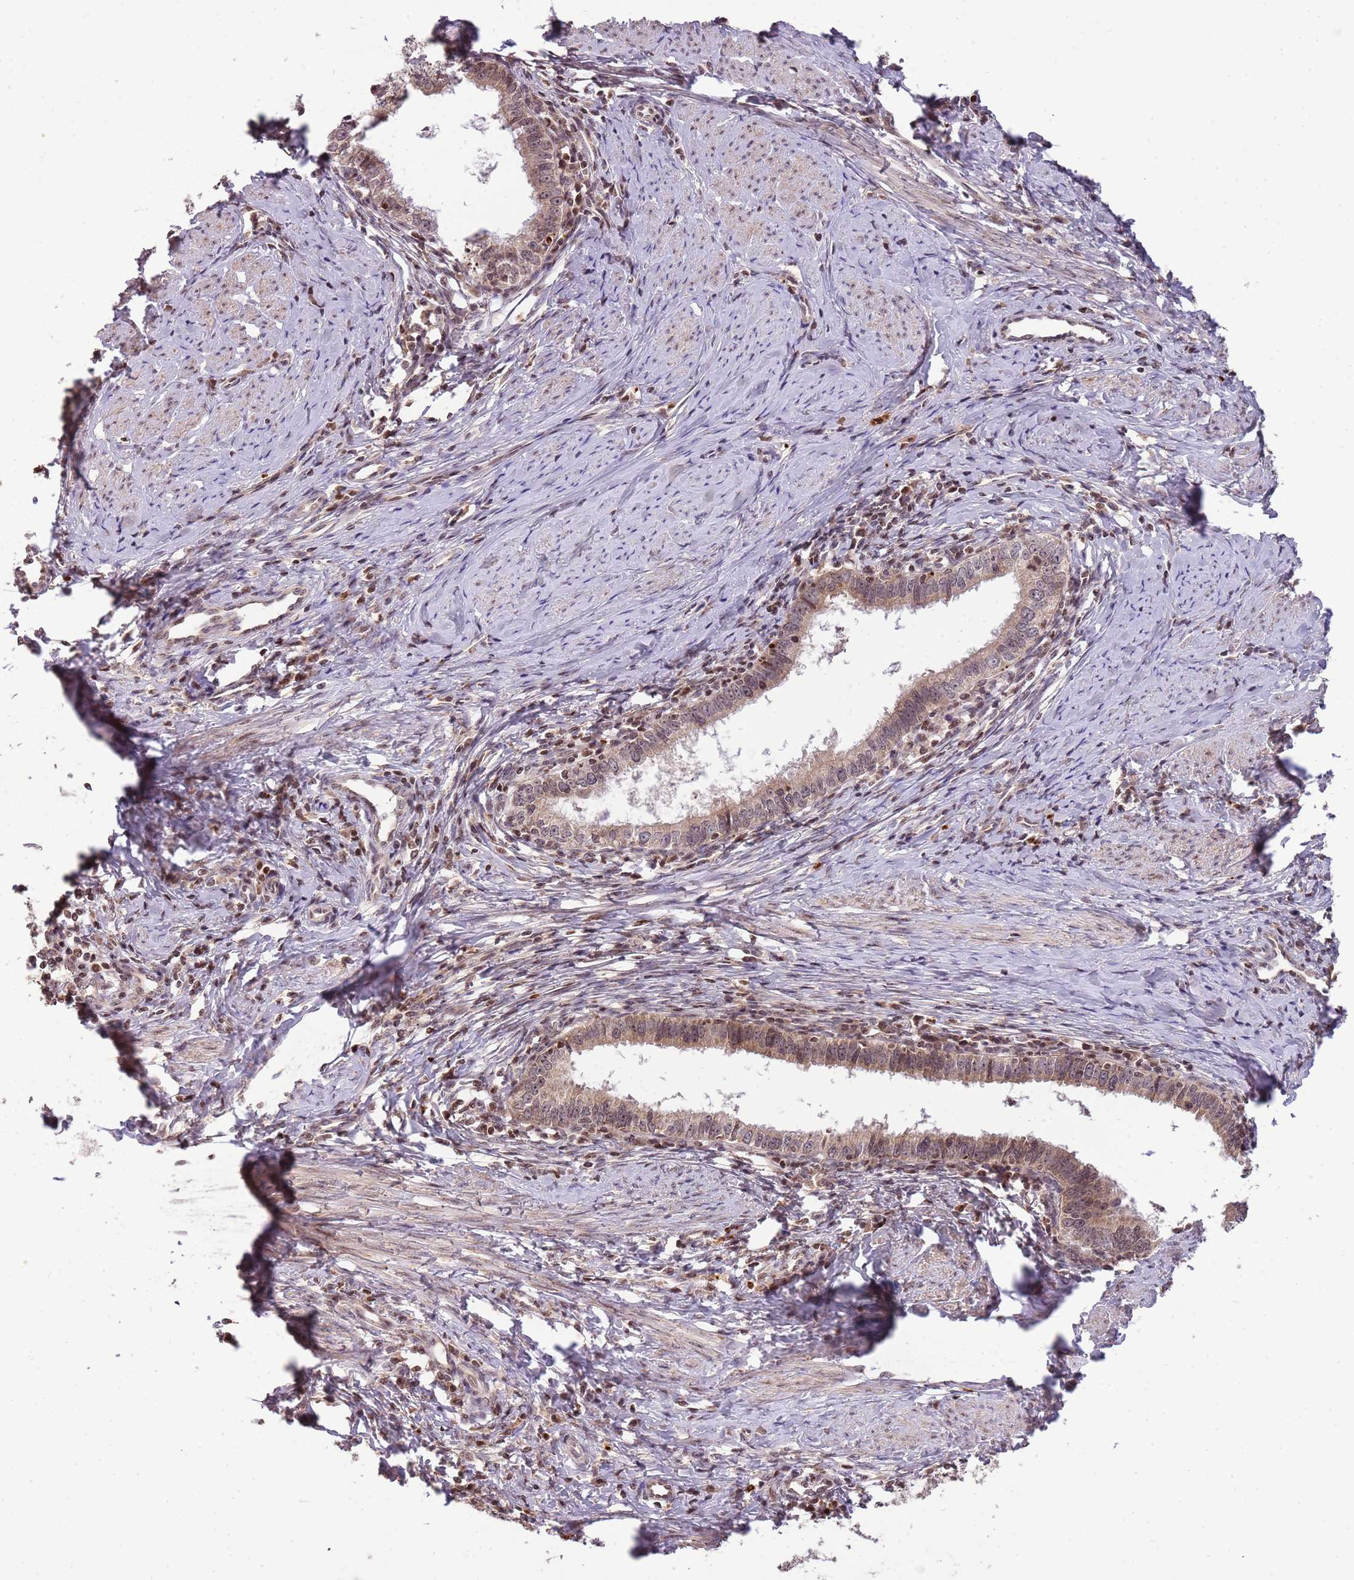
{"staining": {"intensity": "weak", "quantity": ">75%", "location": "cytoplasmic/membranous,nuclear"}, "tissue": "cervical cancer", "cell_type": "Tumor cells", "image_type": "cancer", "snomed": [{"axis": "morphology", "description": "Adenocarcinoma, NOS"}, {"axis": "topography", "description": "Cervix"}], "caption": "DAB immunohistochemical staining of human cervical cancer (adenocarcinoma) displays weak cytoplasmic/membranous and nuclear protein staining in about >75% of tumor cells. The staining was performed using DAB (3,3'-diaminobenzidine), with brown indicating positive protein expression. Nuclei are stained blue with hematoxylin.", "gene": "SAMSN1", "patient": {"sex": "female", "age": 36}}